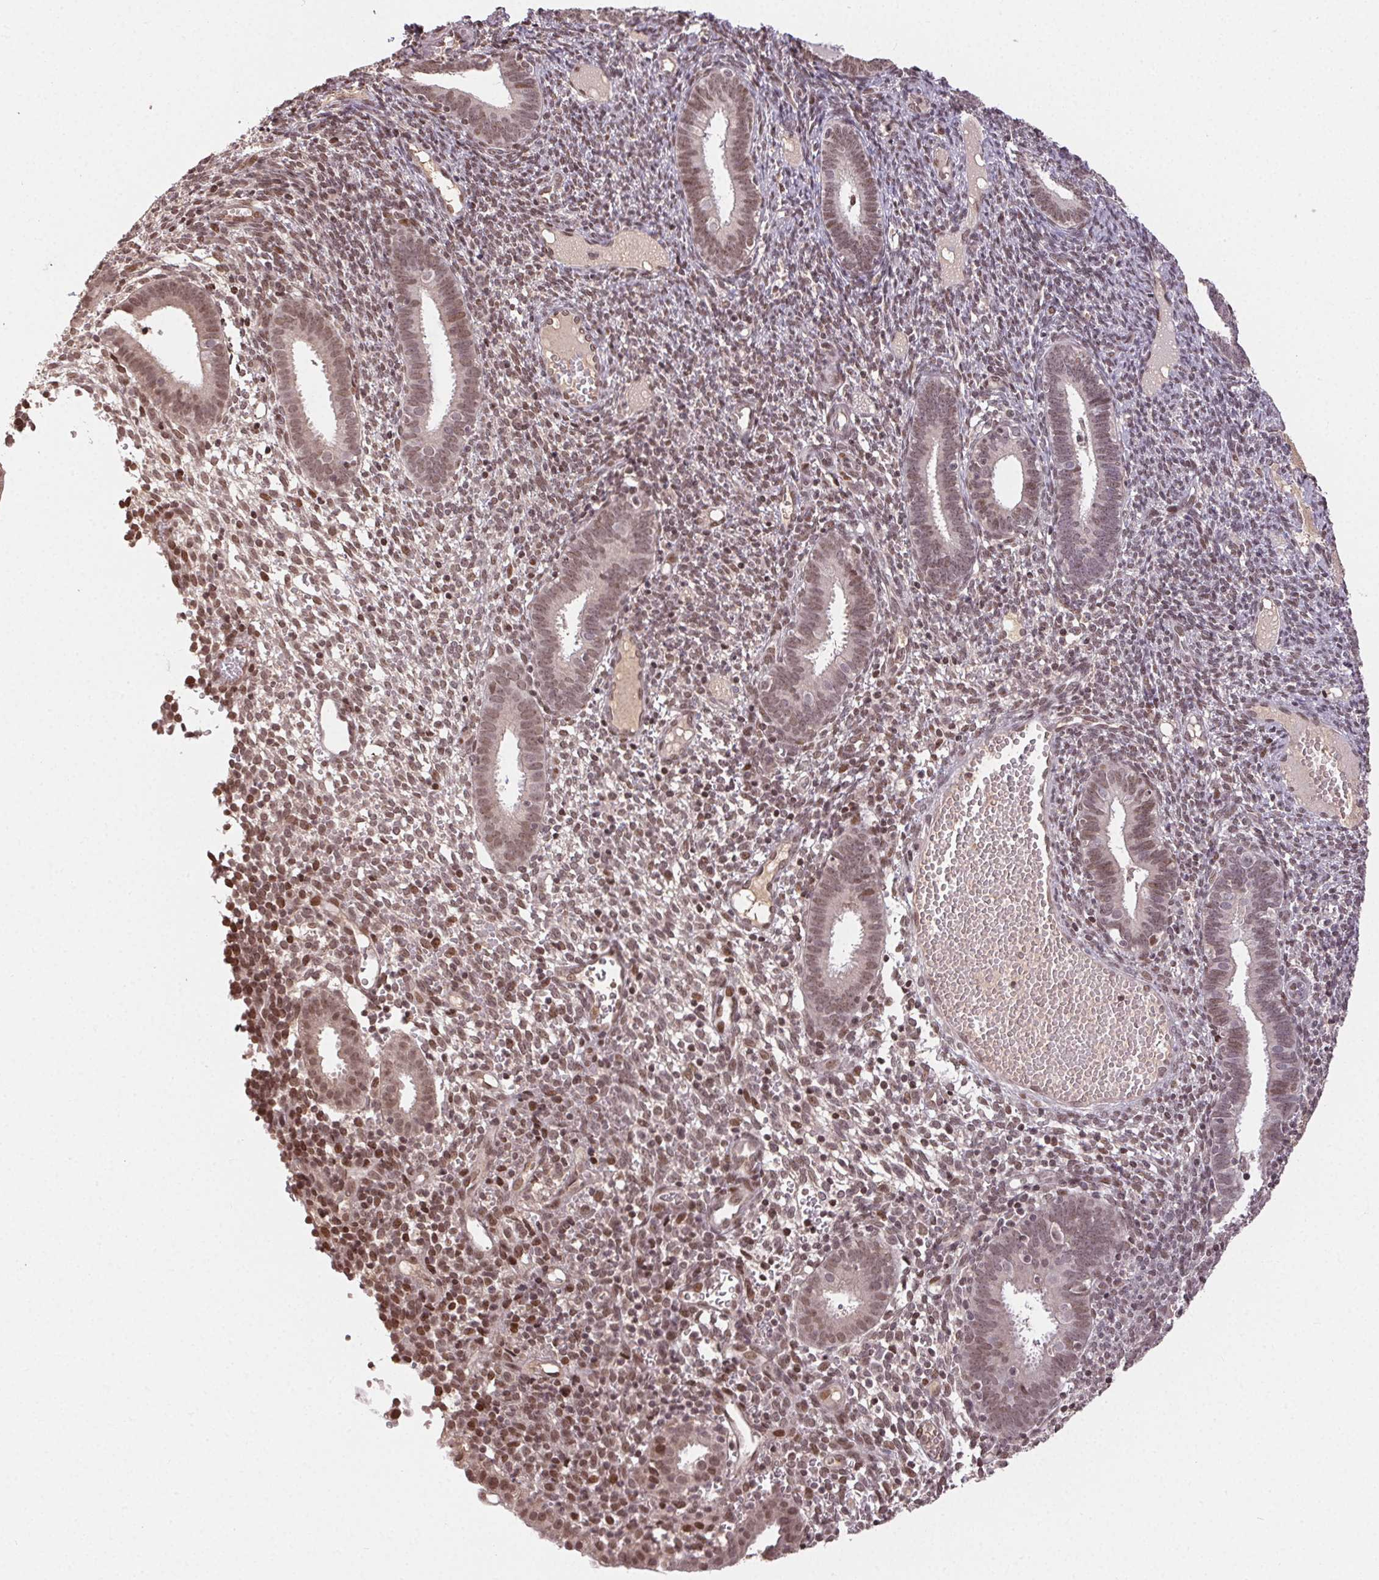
{"staining": {"intensity": "weak", "quantity": "25%-75%", "location": "nuclear"}, "tissue": "endometrium", "cell_type": "Cells in endometrial stroma", "image_type": "normal", "snomed": [{"axis": "morphology", "description": "Normal tissue, NOS"}, {"axis": "topography", "description": "Endometrium"}], "caption": "Endometrium stained with immunohistochemistry shows weak nuclear staining in approximately 25%-75% of cells in endometrial stroma.", "gene": "MAPKAPK2", "patient": {"sex": "female", "age": 41}}